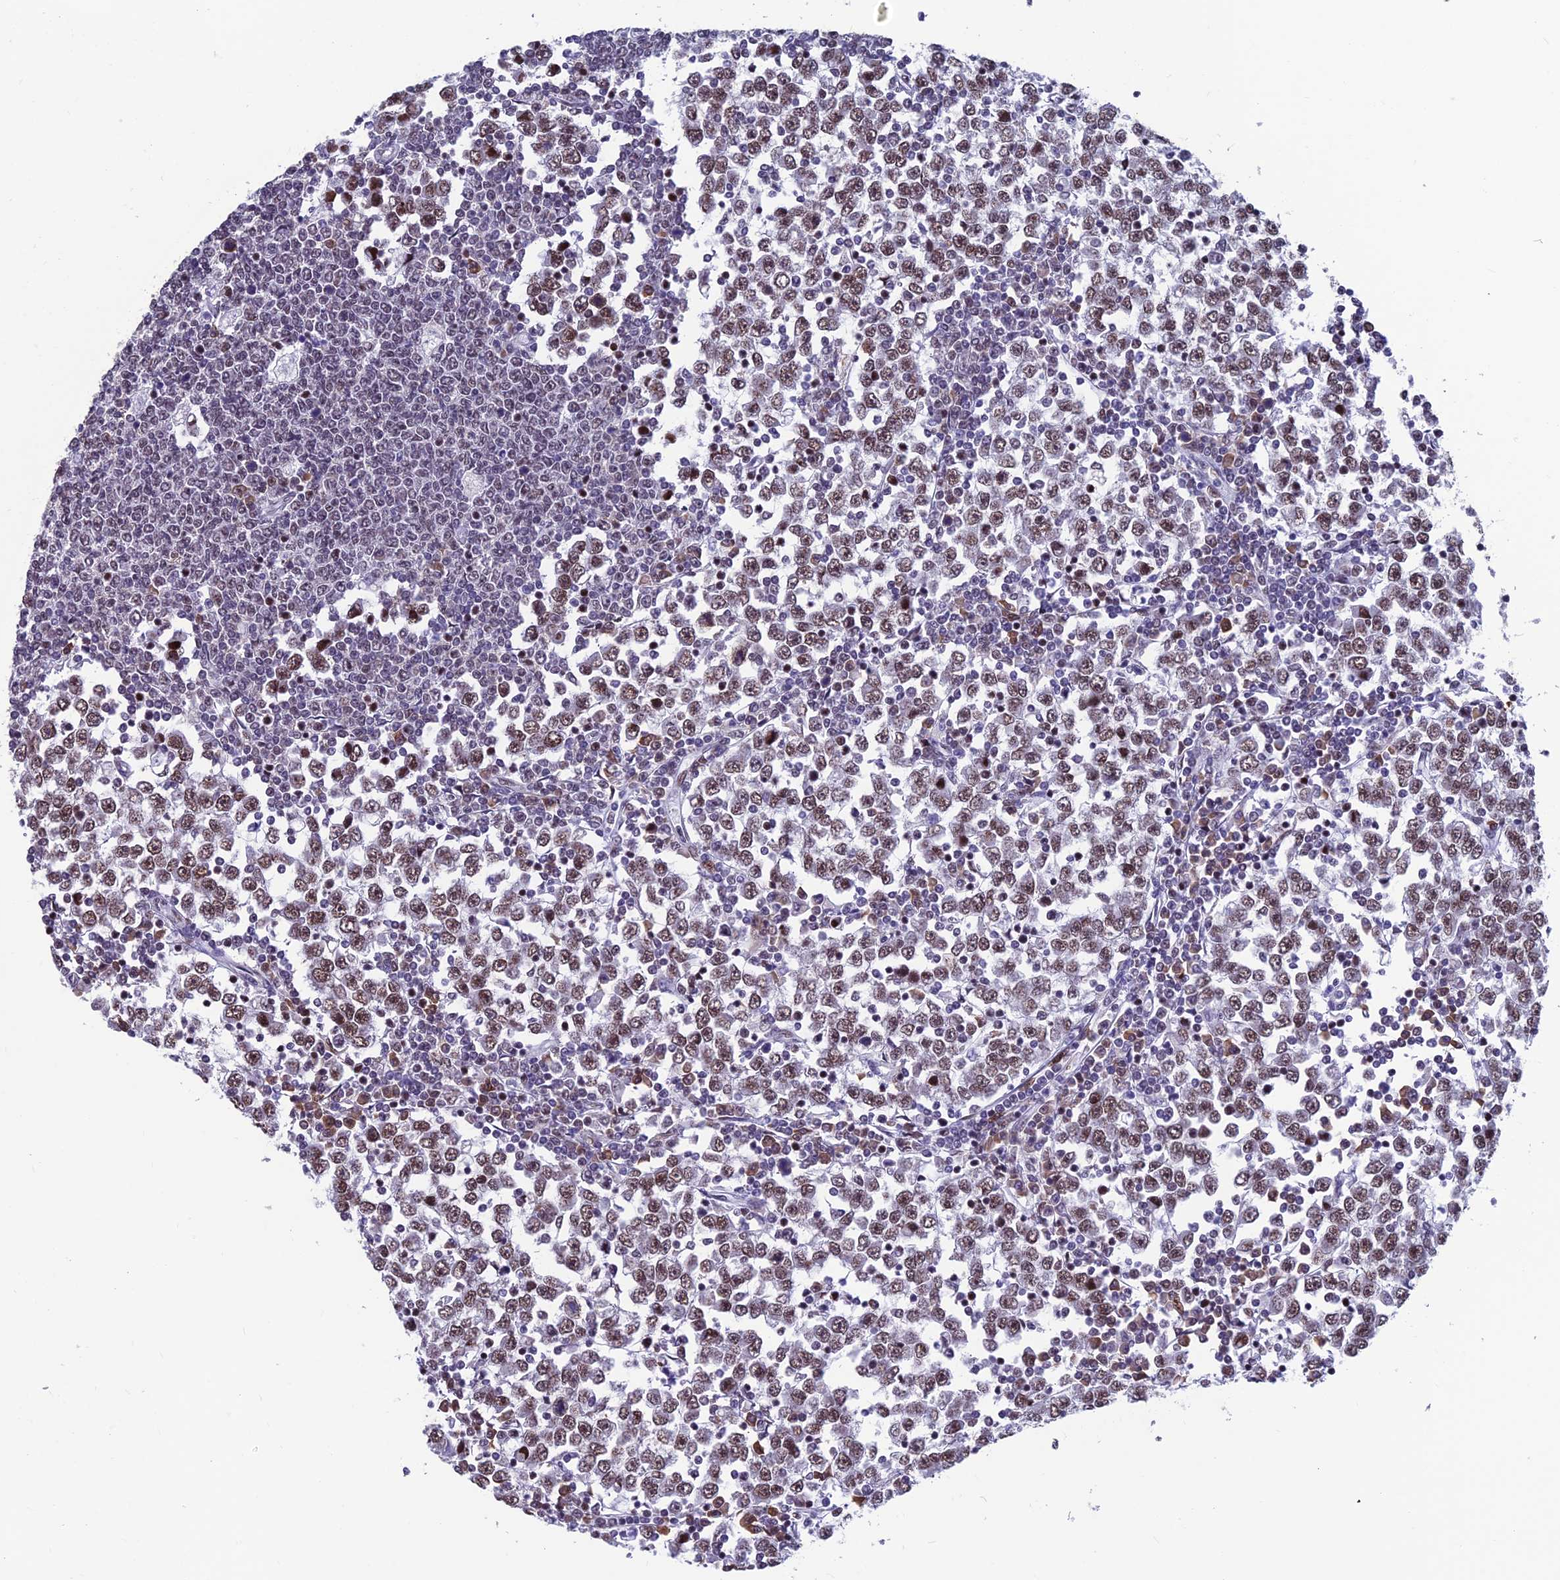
{"staining": {"intensity": "moderate", "quantity": ">75%", "location": "nuclear"}, "tissue": "testis cancer", "cell_type": "Tumor cells", "image_type": "cancer", "snomed": [{"axis": "morphology", "description": "Seminoma, NOS"}, {"axis": "topography", "description": "Testis"}], "caption": "Human testis cancer (seminoma) stained for a protein (brown) displays moderate nuclear positive positivity in approximately >75% of tumor cells.", "gene": "KIAA1191", "patient": {"sex": "male", "age": 65}}